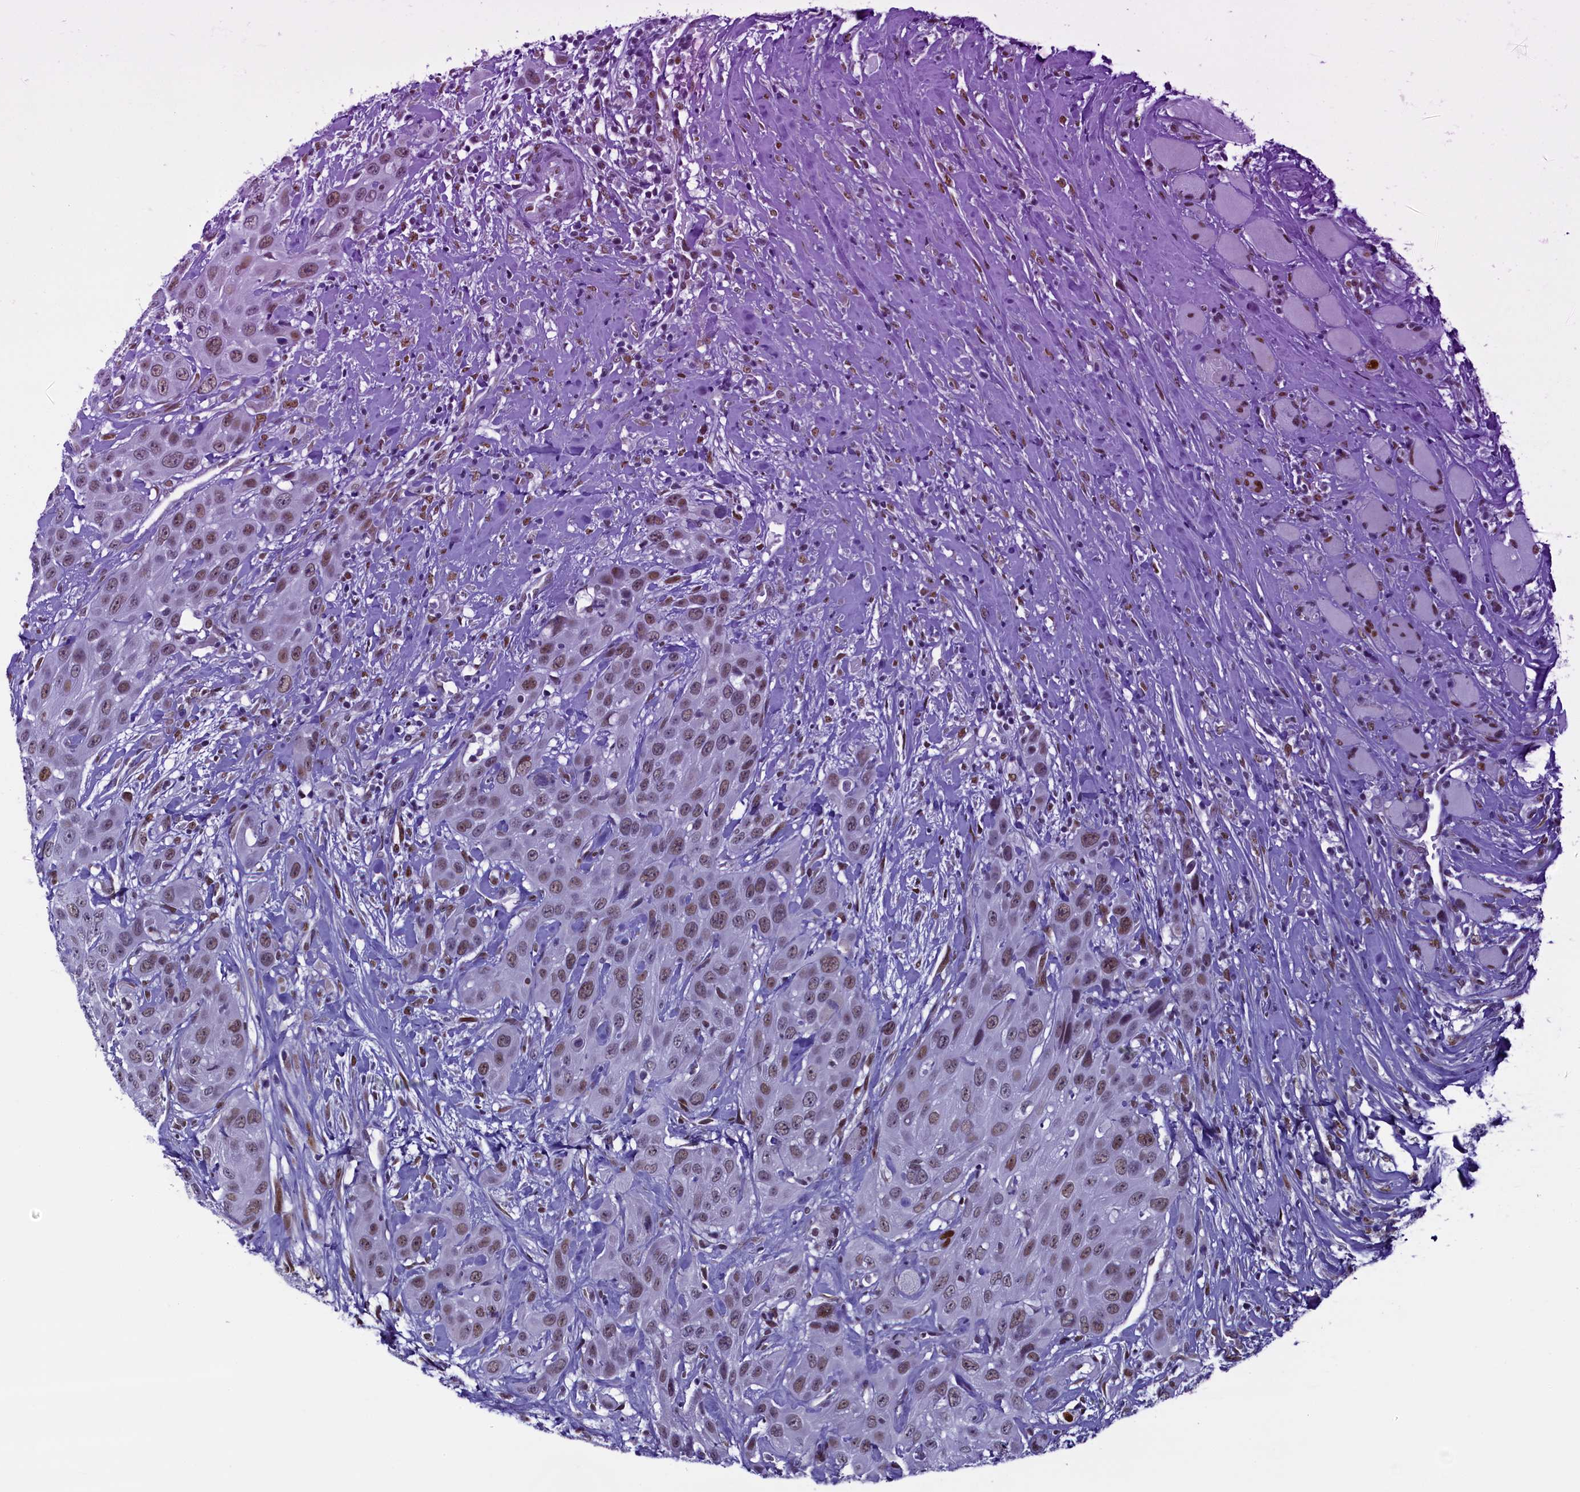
{"staining": {"intensity": "moderate", "quantity": ">75%", "location": "nuclear"}, "tissue": "head and neck cancer", "cell_type": "Tumor cells", "image_type": "cancer", "snomed": [{"axis": "morphology", "description": "Squamous cell carcinoma, NOS"}, {"axis": "topography", "description": "Head-Neck"}], "caption": "The photomicrograph demonstrates immunohistochemical staining of head and neck cancer. There is moderate nuclear staining is present in about >75% of tumor cells.", "gene": "SUGP2", "patient": {"sex": "male", "age": 81}}